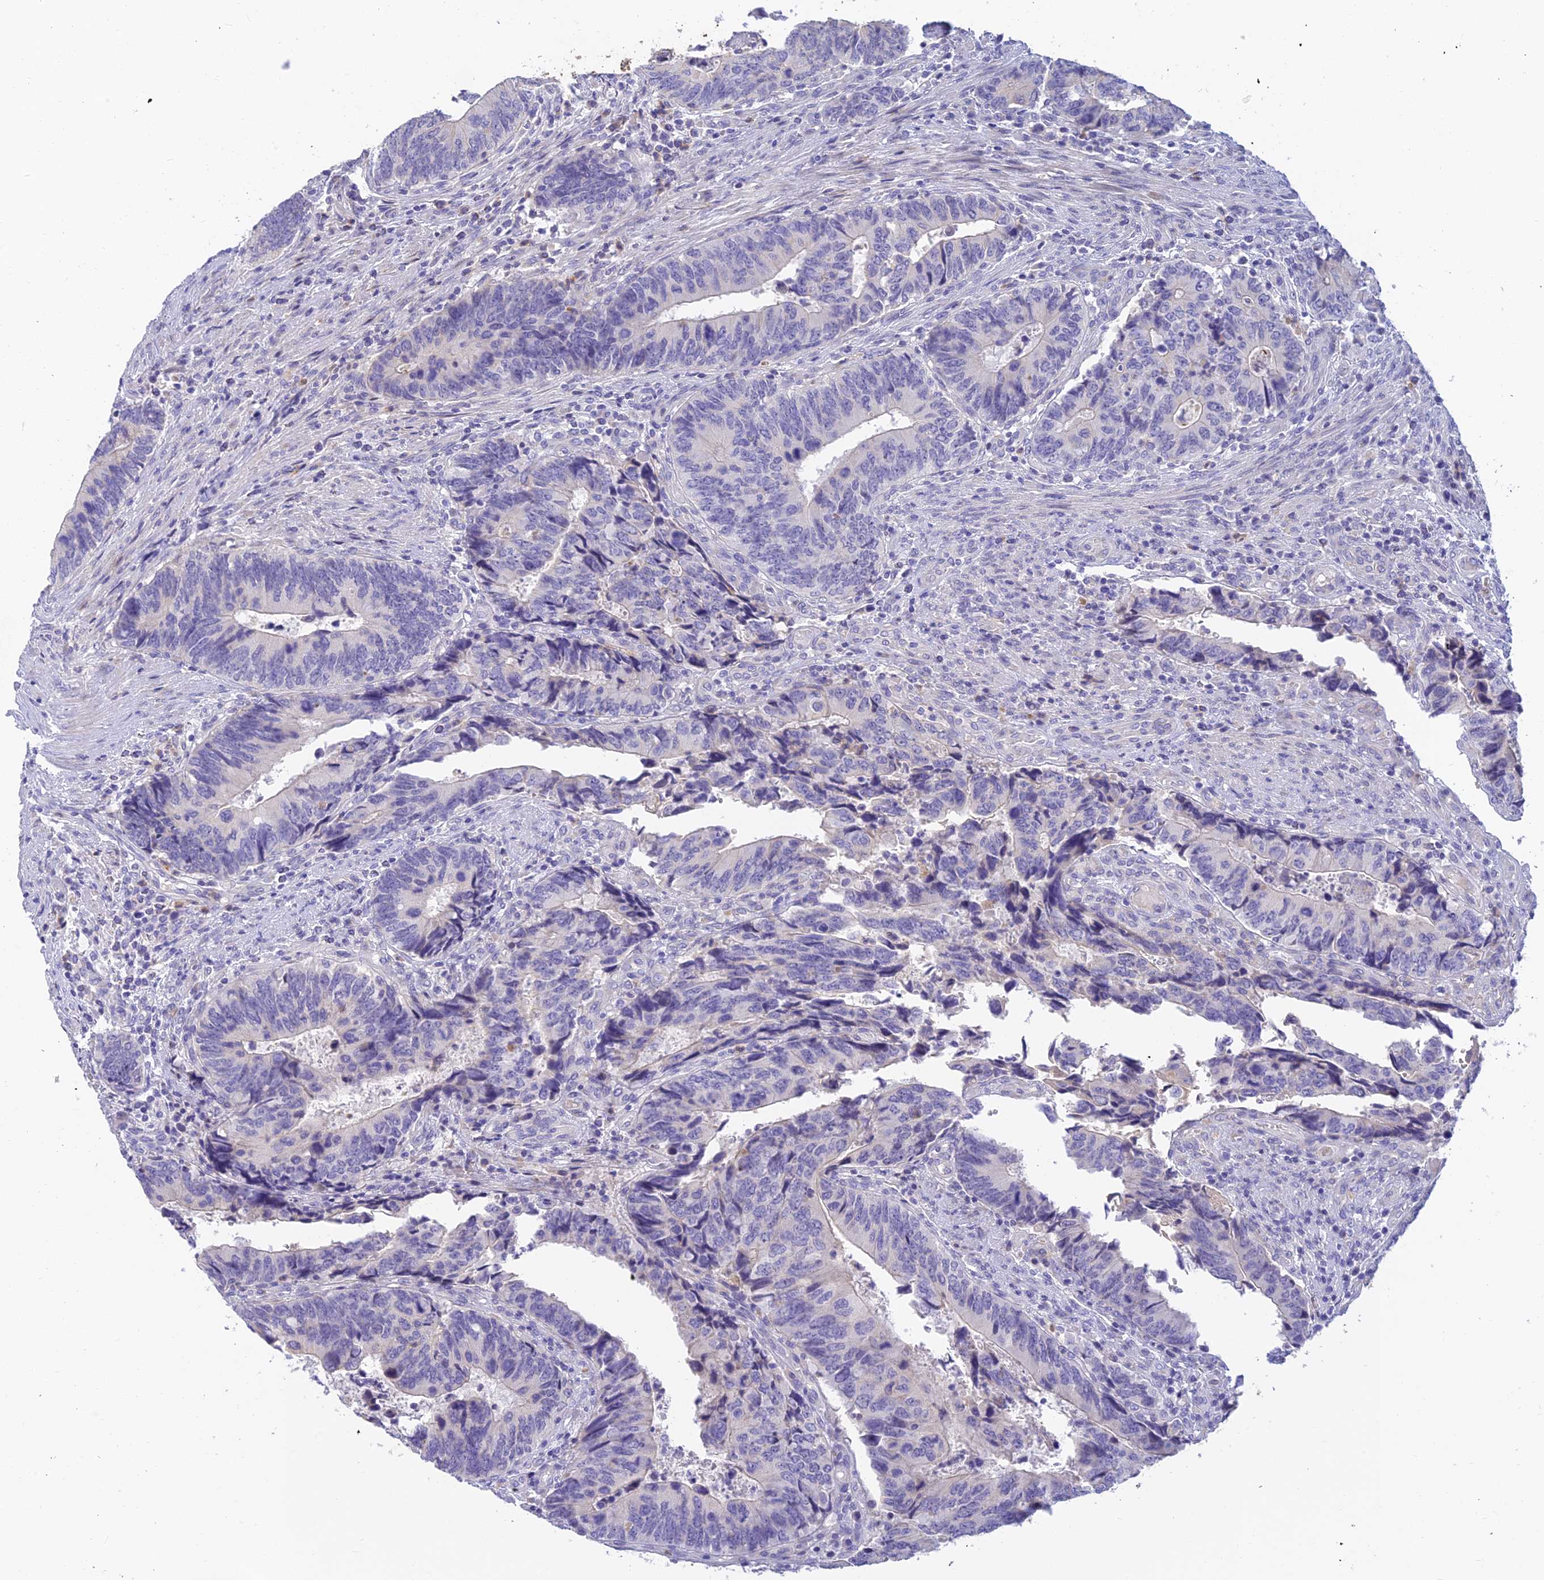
{"staining": {"intensity": "negative", "quantity": "none", "location": "none"}, "tissue": "colorectal cancer", "cell_type": "Tumor cells", "image_type": "cancer", "snomed": [{"axis": "morphology", "description": "Adenocarcinoma, NOS"}, {"axis": "topography", "description": "Colon"}], "caption": "Tumor cells are negative for protein expression in human adenocarcinoma (colorectal). Brightfield microscopy of immunohistochemistry (IHC) stained with DAB (3,3'-diaminobenzidine) (brown) and hematoxylin (blue), captured at high magnification.", "gene": "INTS13", "patient": {"sex": "male", "age": 87}}